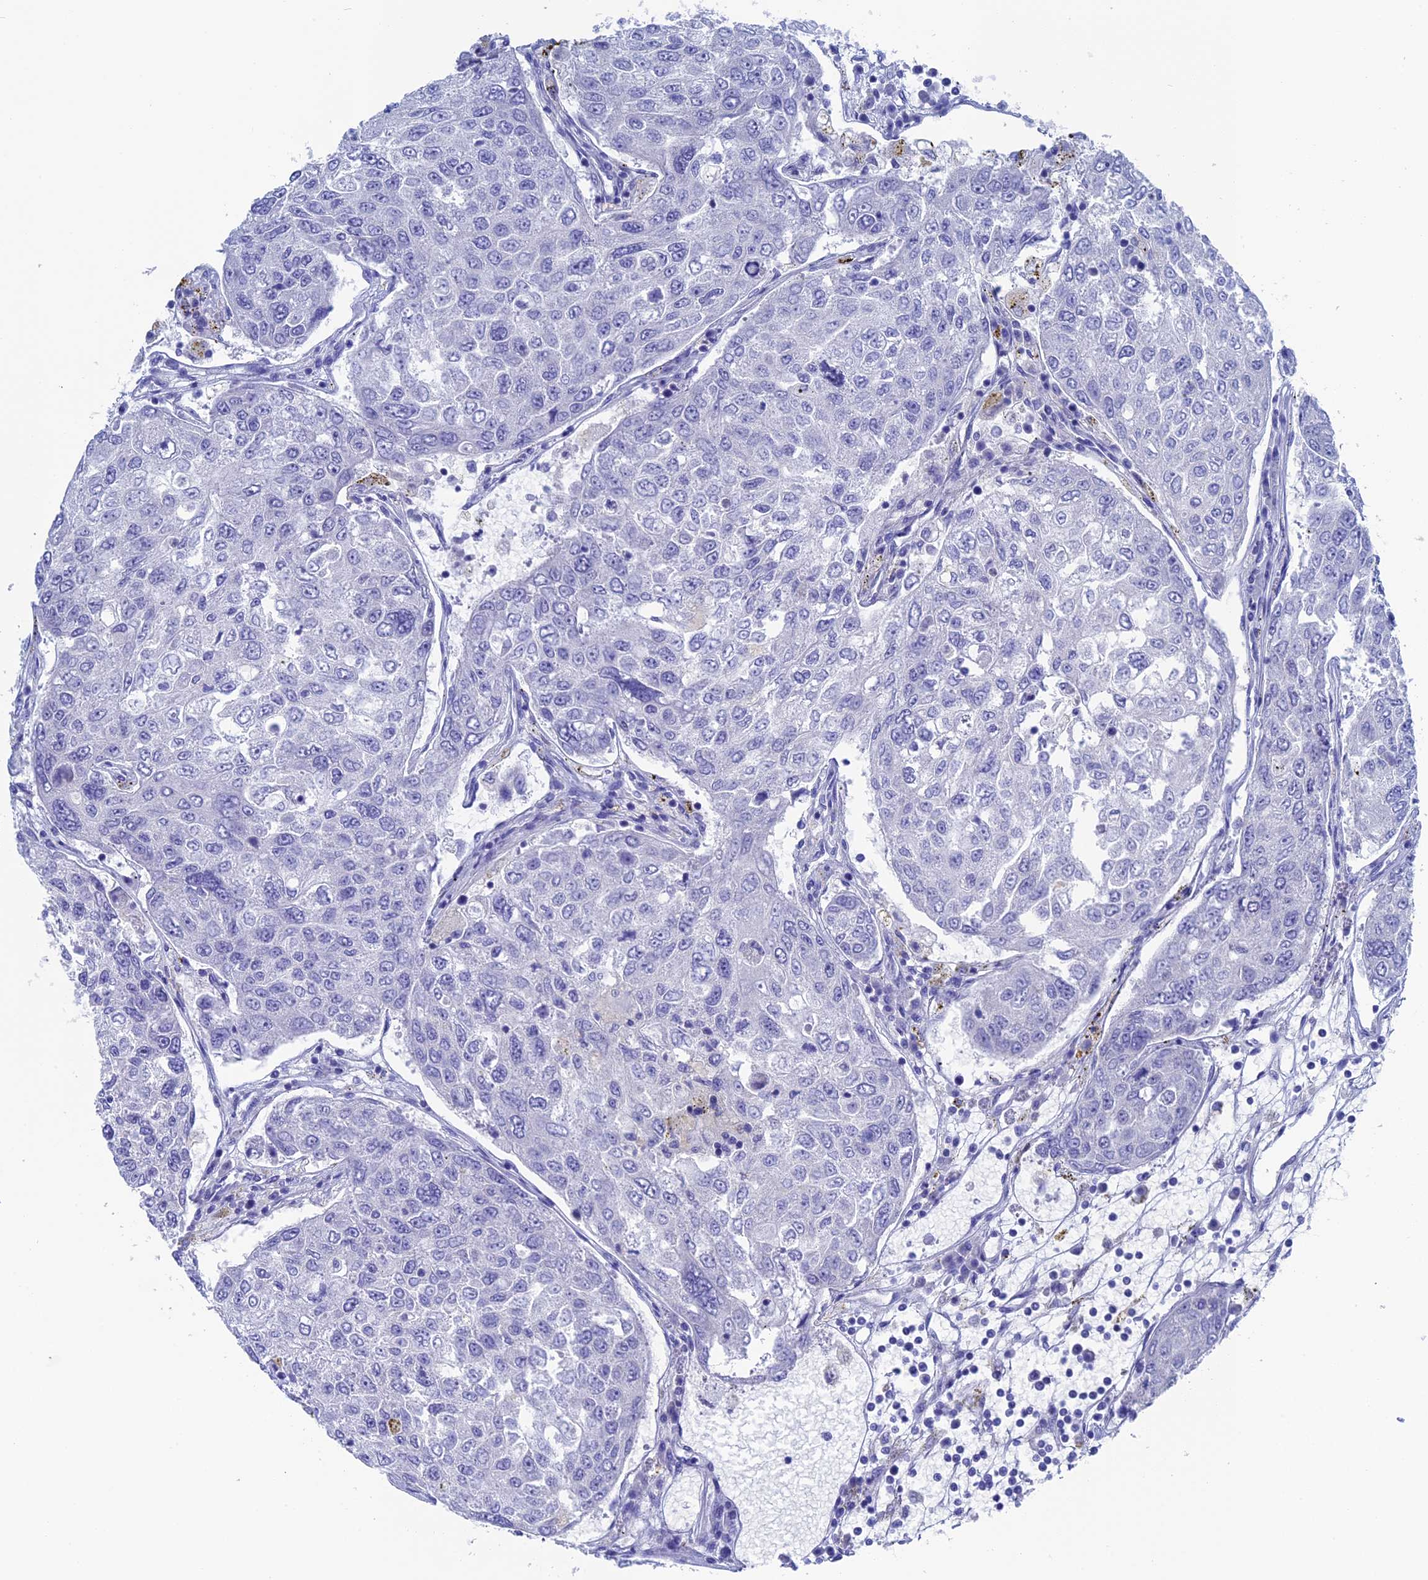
{"staining": {"intensity": "negative", "quantity": "none", "location": "none"}, "tissue": "urothelial cancer", "cell_type": "Tumor cells", "image_type": "cancer", "snomed": [{"axis": "morphology", "description": "Urothelial carcinoma, High grade"}, {"axis": "topography", "description": "Lymph node"}, {"axis": "topography", "description": "Urinary bladder"}], "caption": "The photomicrograph exhibits no staining of tumor cells in urothelial carcinoma (high-grade).", "gene": "UNC119", "patient": {"sex": "male", "age": 51}}